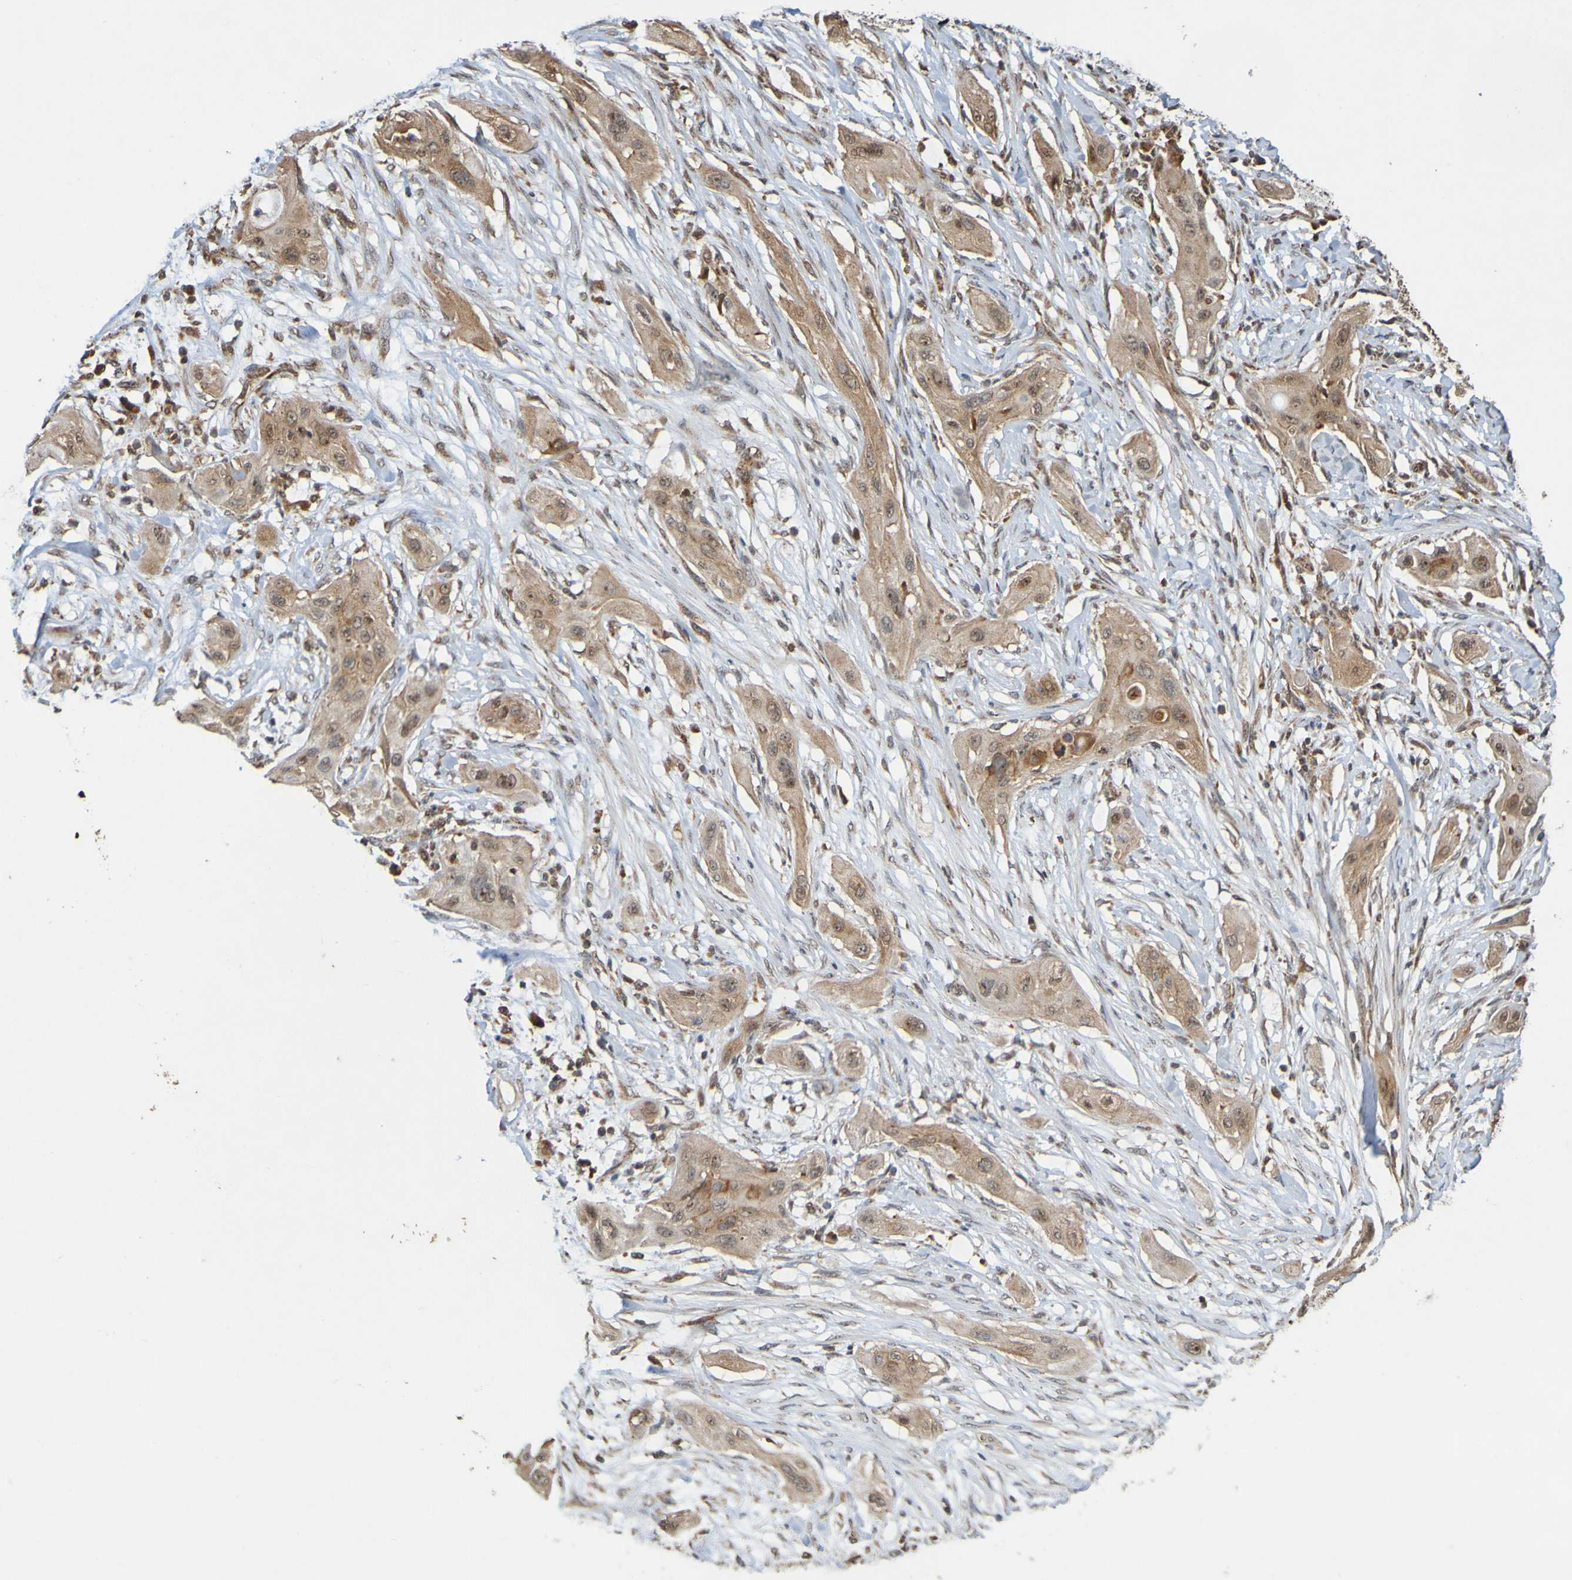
{"staining": {"intensity": "moderate", "quantity": ">75%", "location": "cytoplasmic/membranous,nuclear"}, "tissue": "lung cancer", "cell_type": "Tumor cells", "image_type": "cancer", "snomed": [{"axis": "morphology", "description": "Squamous cell carcinoma, NOS"}, {"axis": "topography", "description": "Lung"}], "caption": "A medium amount of moderate cytoplasmic/membranous and nuclear expression is seen in about >75% of tumor cells in lung squamous cell carcinoma tissue. The staining was performed using DAB (3,3'-diaminobenzidine) to visualize the protein expression in brown, while the nuclei were stained in blue with hematoxylin (Magnification: 20x).", "gene": "TMBIM1", "patient": {"sex": "female", "age": 47}}